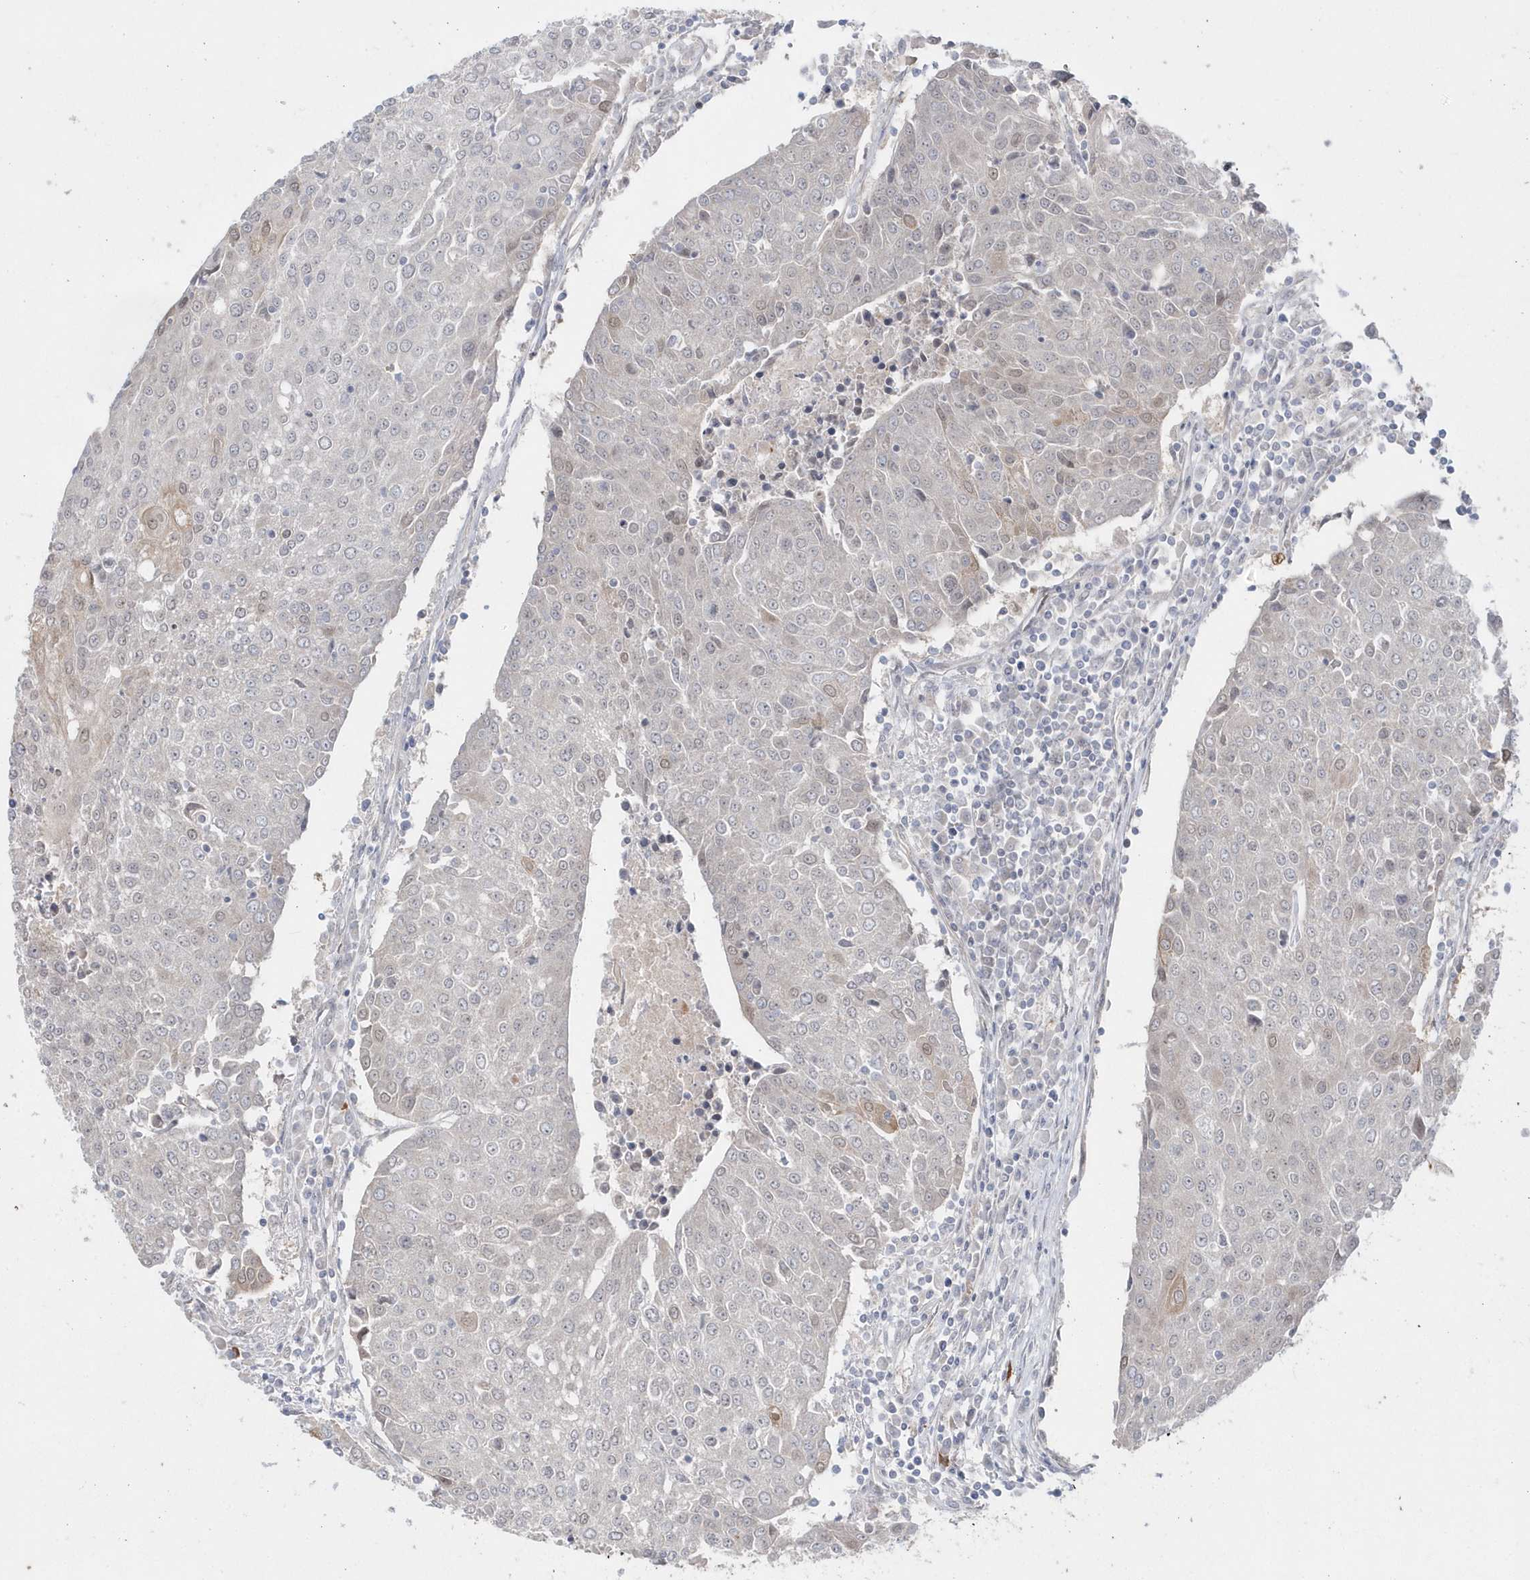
{"staining": {"intensity": "negative", "quantity": "none", "location": "none"}, "tissue": "urothelial cancer", "cell_type": "Tumor cells", "image_type": "cancer", "snomed": [{"axis": "morphology", "description": "Urothelial carcinoma, High grade"}, {"axis": "topography", "description": "Urinary bladder"}], "caption": "Immunohistochemistry (IHC) micrograph of urothelial carcinoma (high-grade) stained for a protein (brown), which shows no expression in tumor cells.", "gene": "DHX57", "patient": {"sex": "female", "age": 85}}